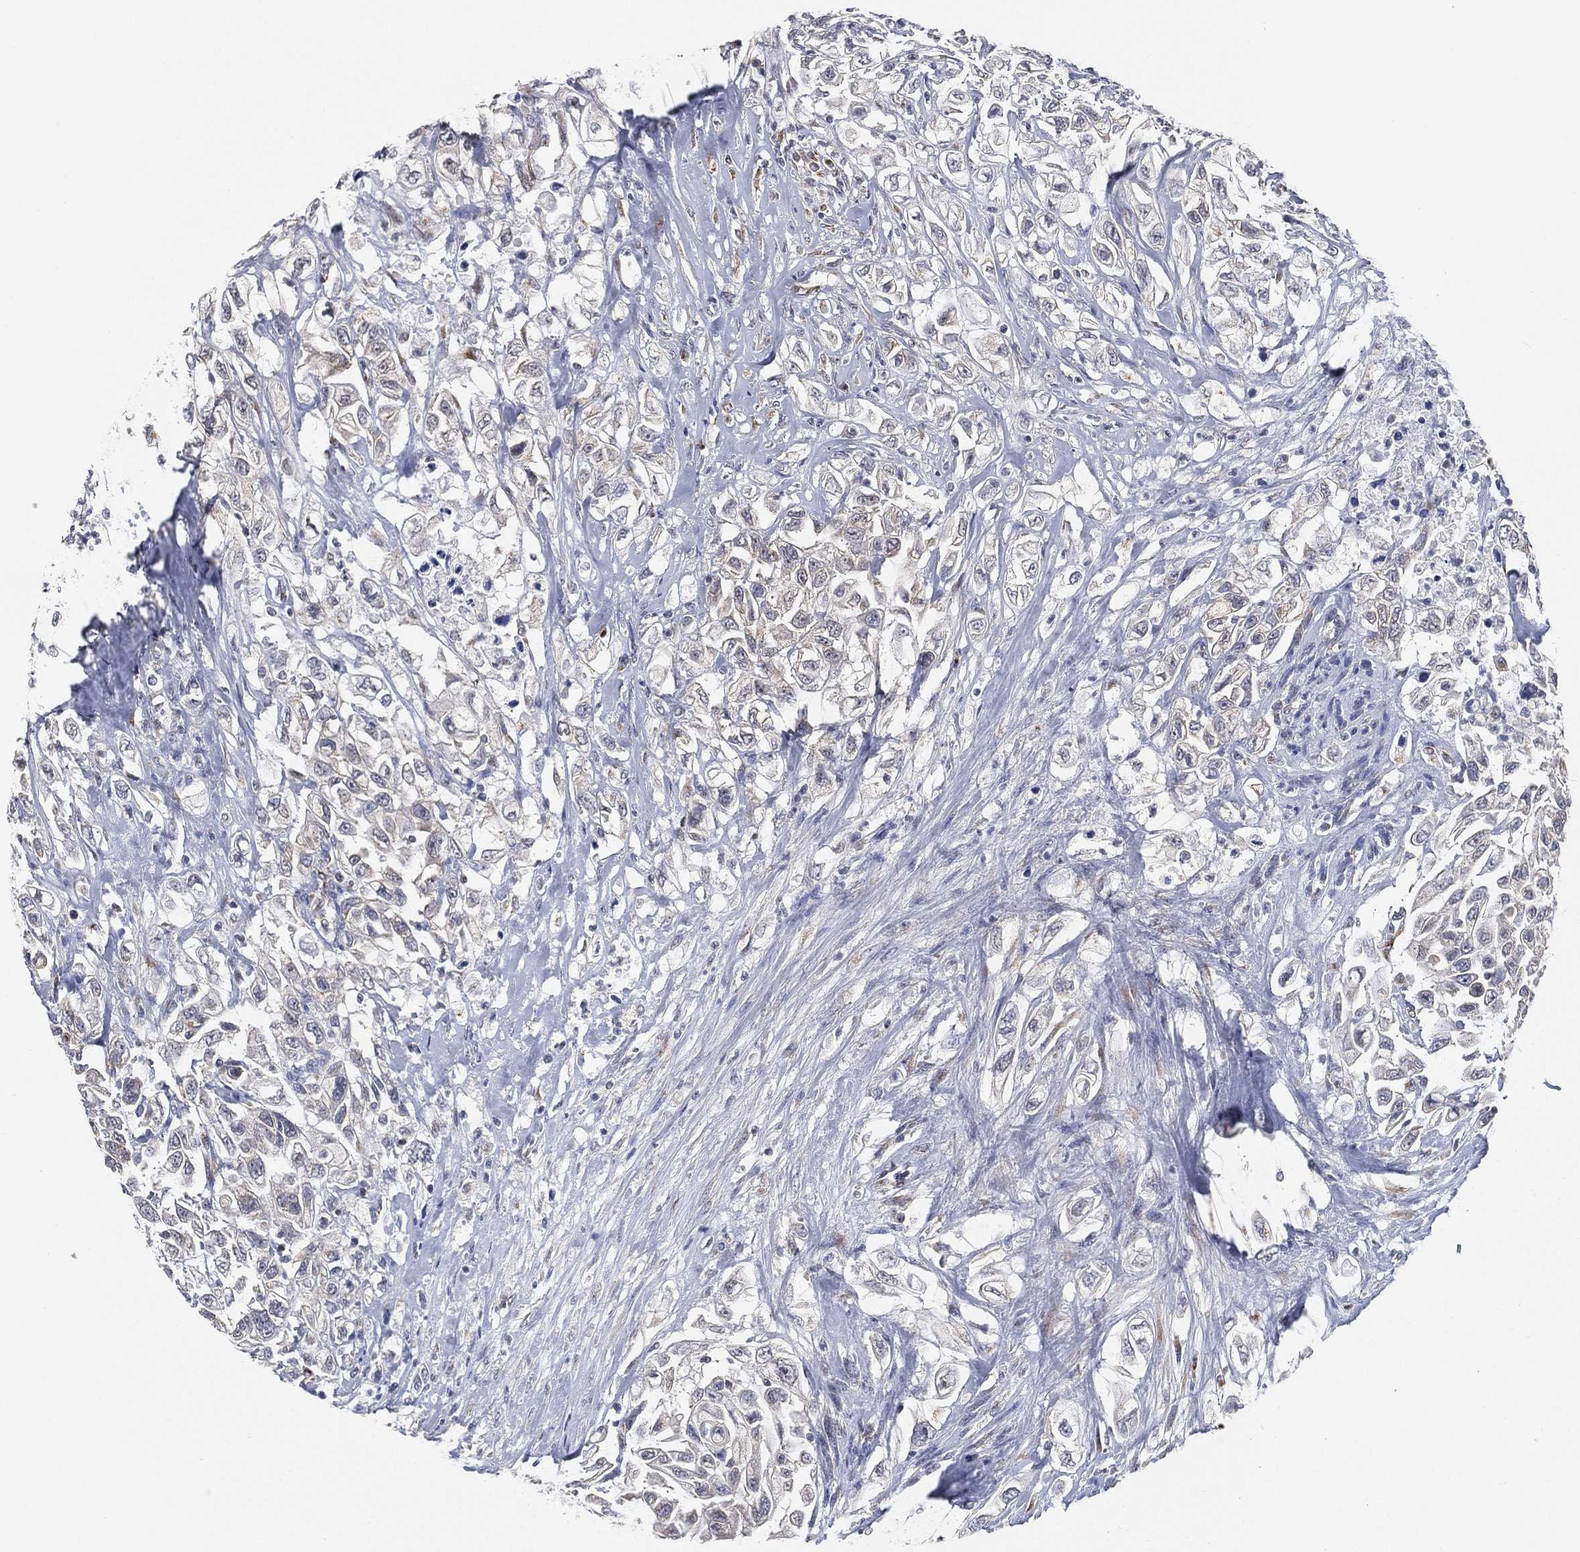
{"staining": {"intensity": "negative", "quantity": "none", "location": "none"}, "tissue": "urothelial cancer", "cell_type": "Tumor cells", "image_type": "cancer", "snomed": [{"axis": "morphology", "description": "Urothelial carcinoma, High grade"}, {"axis": "topography", "description": "Urinary bladder"}], "caption": "Human urothelial carcinoma (high-grade) stained for a protein using IHC exhibits no positivity in tumor cells.", "gene": "TICAM1", "patient": {"sex": "female", "age": 56}}